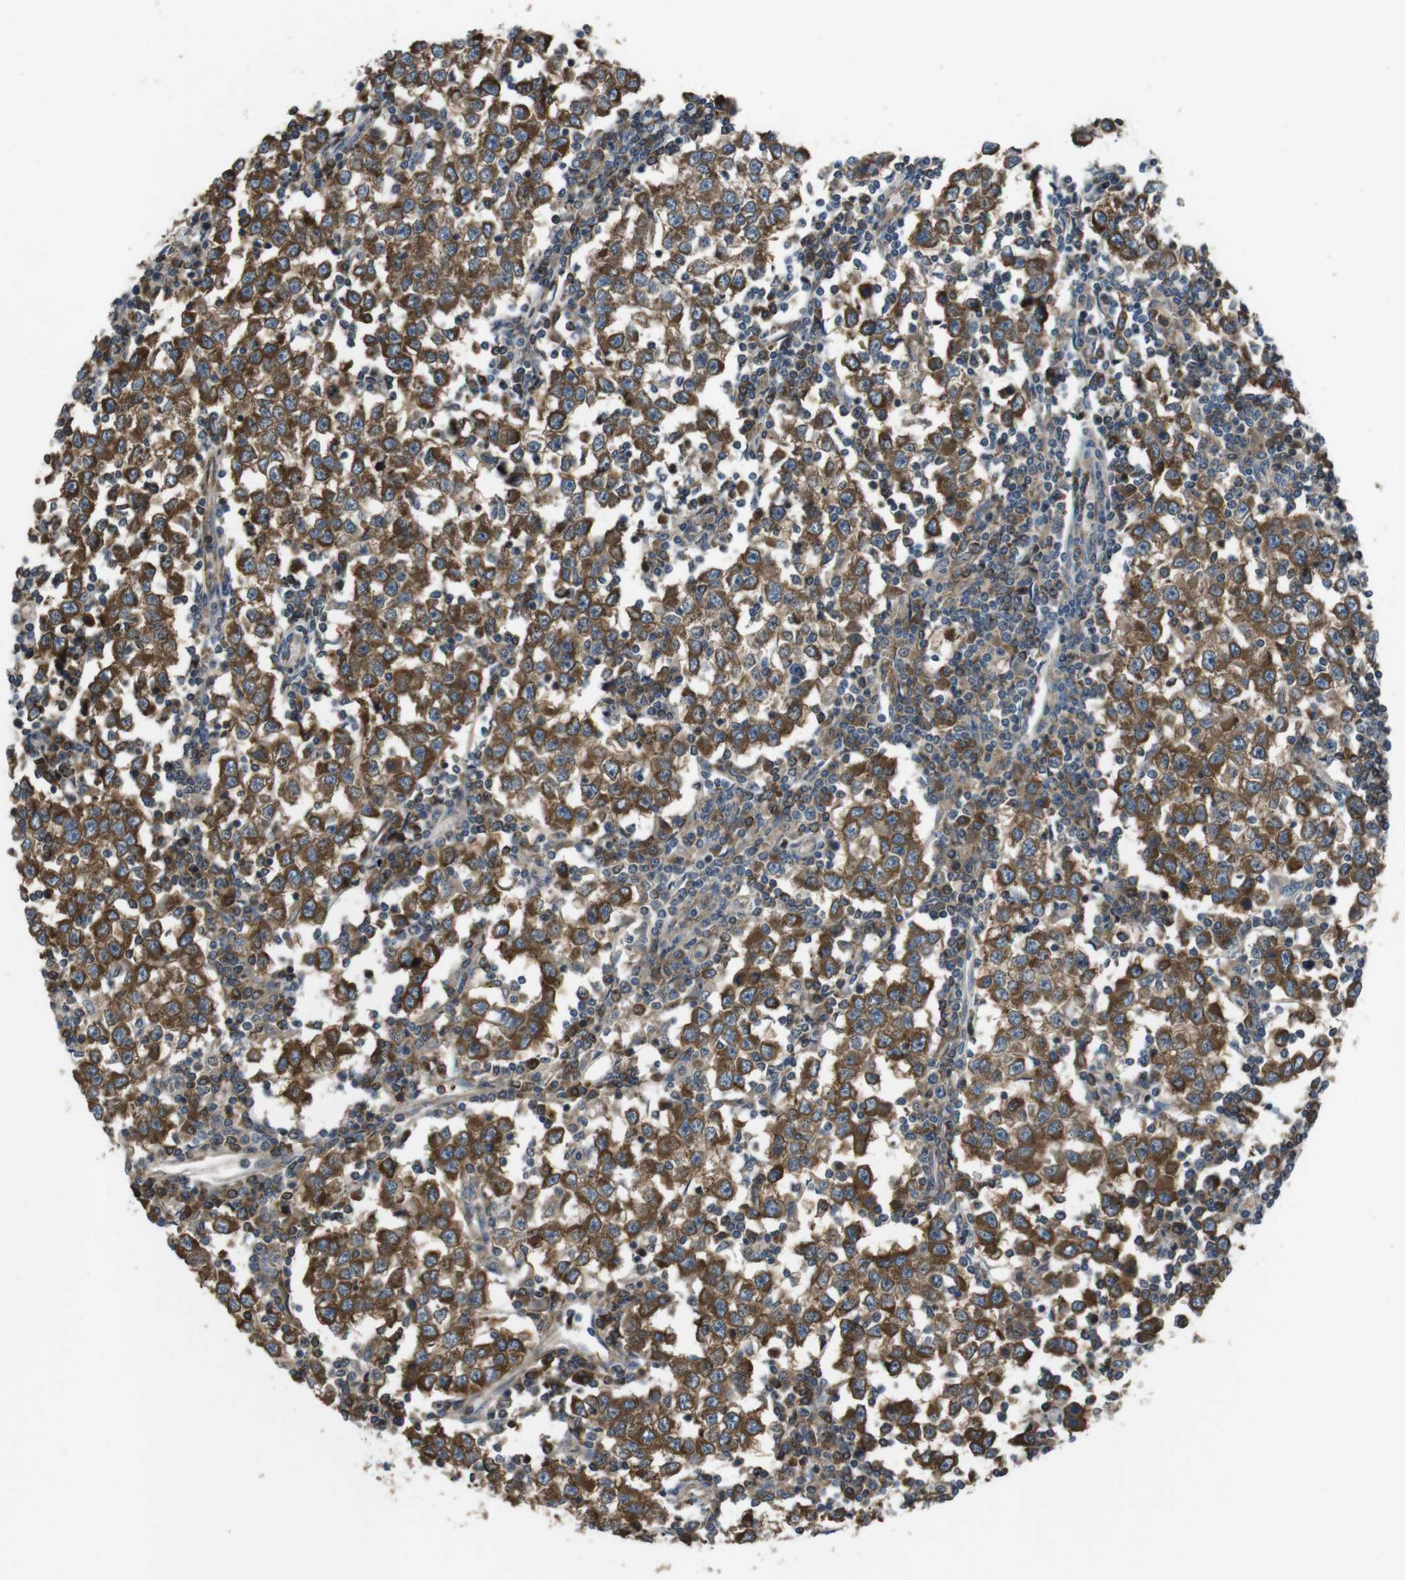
{"staining": {"intensity": "strong", "quantity": ">75%", "location": "cytoplasmic/membranous"}, "tissue": "testis cancer", "cell_type": "Tumor cells", "image_type": "cancer", "snomed": [{"axis": "morphology", "description": "Seminoma, NOS"}, {"axis": "topography", "description": "Testis"}], "caption": "Brown immunohistochemical staining in human testis cancer (seminoma) demonstrates strong cytoplasmic/membranous expression in approximately >75% of tumor cells.", "gene": "SLC22A23", "patient": {"sex": "male", "age": 65}}